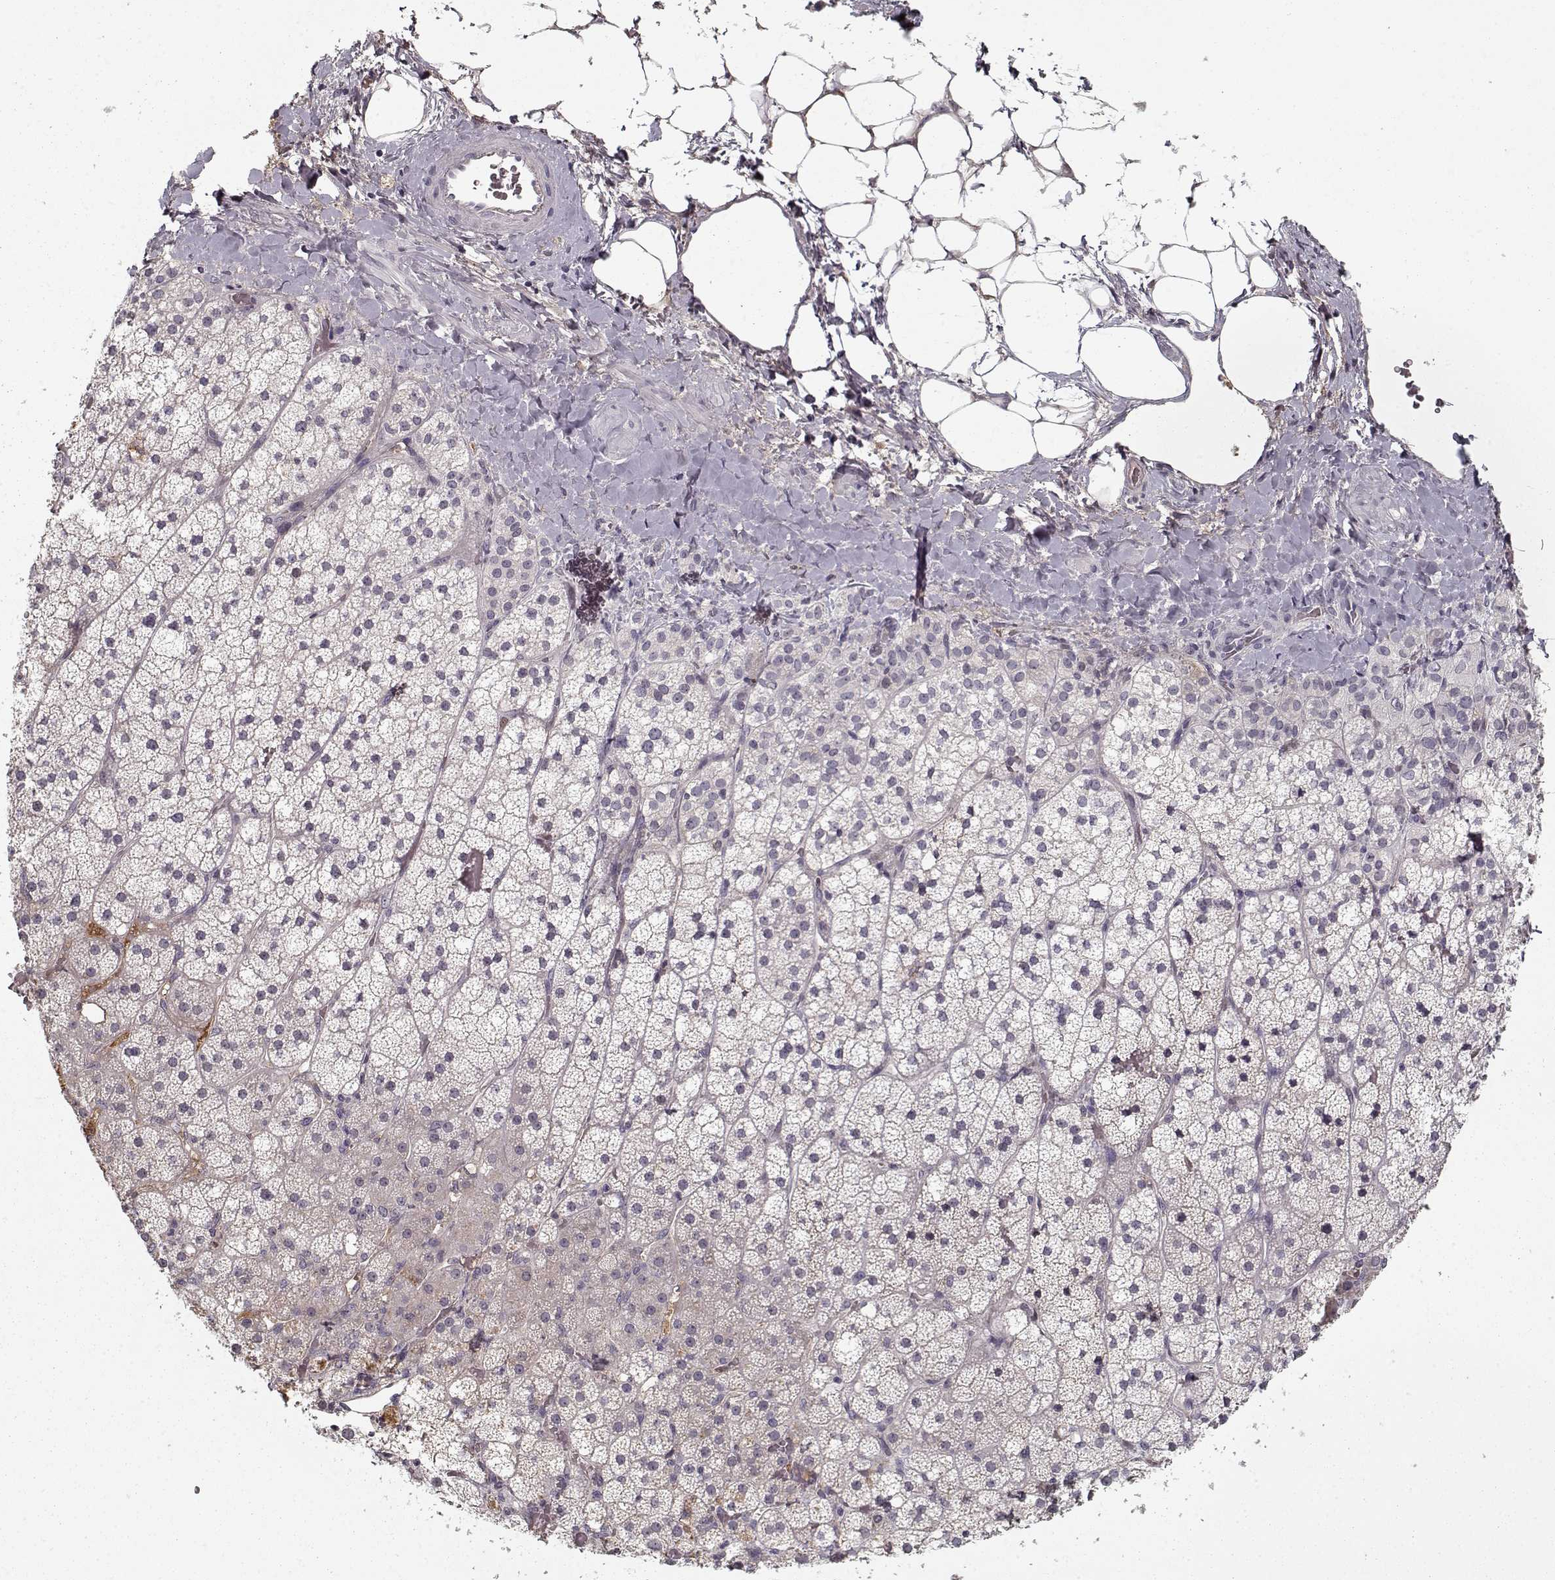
{"staining": {"intensity": "negative", "quantity": "none", "location": "none"}, "tissue": "adrenal gland", "cell_type": "Glandular cells", "image_type": "normal", "snomed": [{"axis": "morphology", "description": "Normal tissue, NOS"}, {"axis": "topography", "description": "Adrenal gland"}], "caption": "Glandular cells show no significant expression in benign adrenal gland. (DAB (3,3'-diaminobenzidine) immunohistochemistry with hematoxylin counter stain).", "gene": "AFM", "patient": {"sex": "male", "age": 53}}